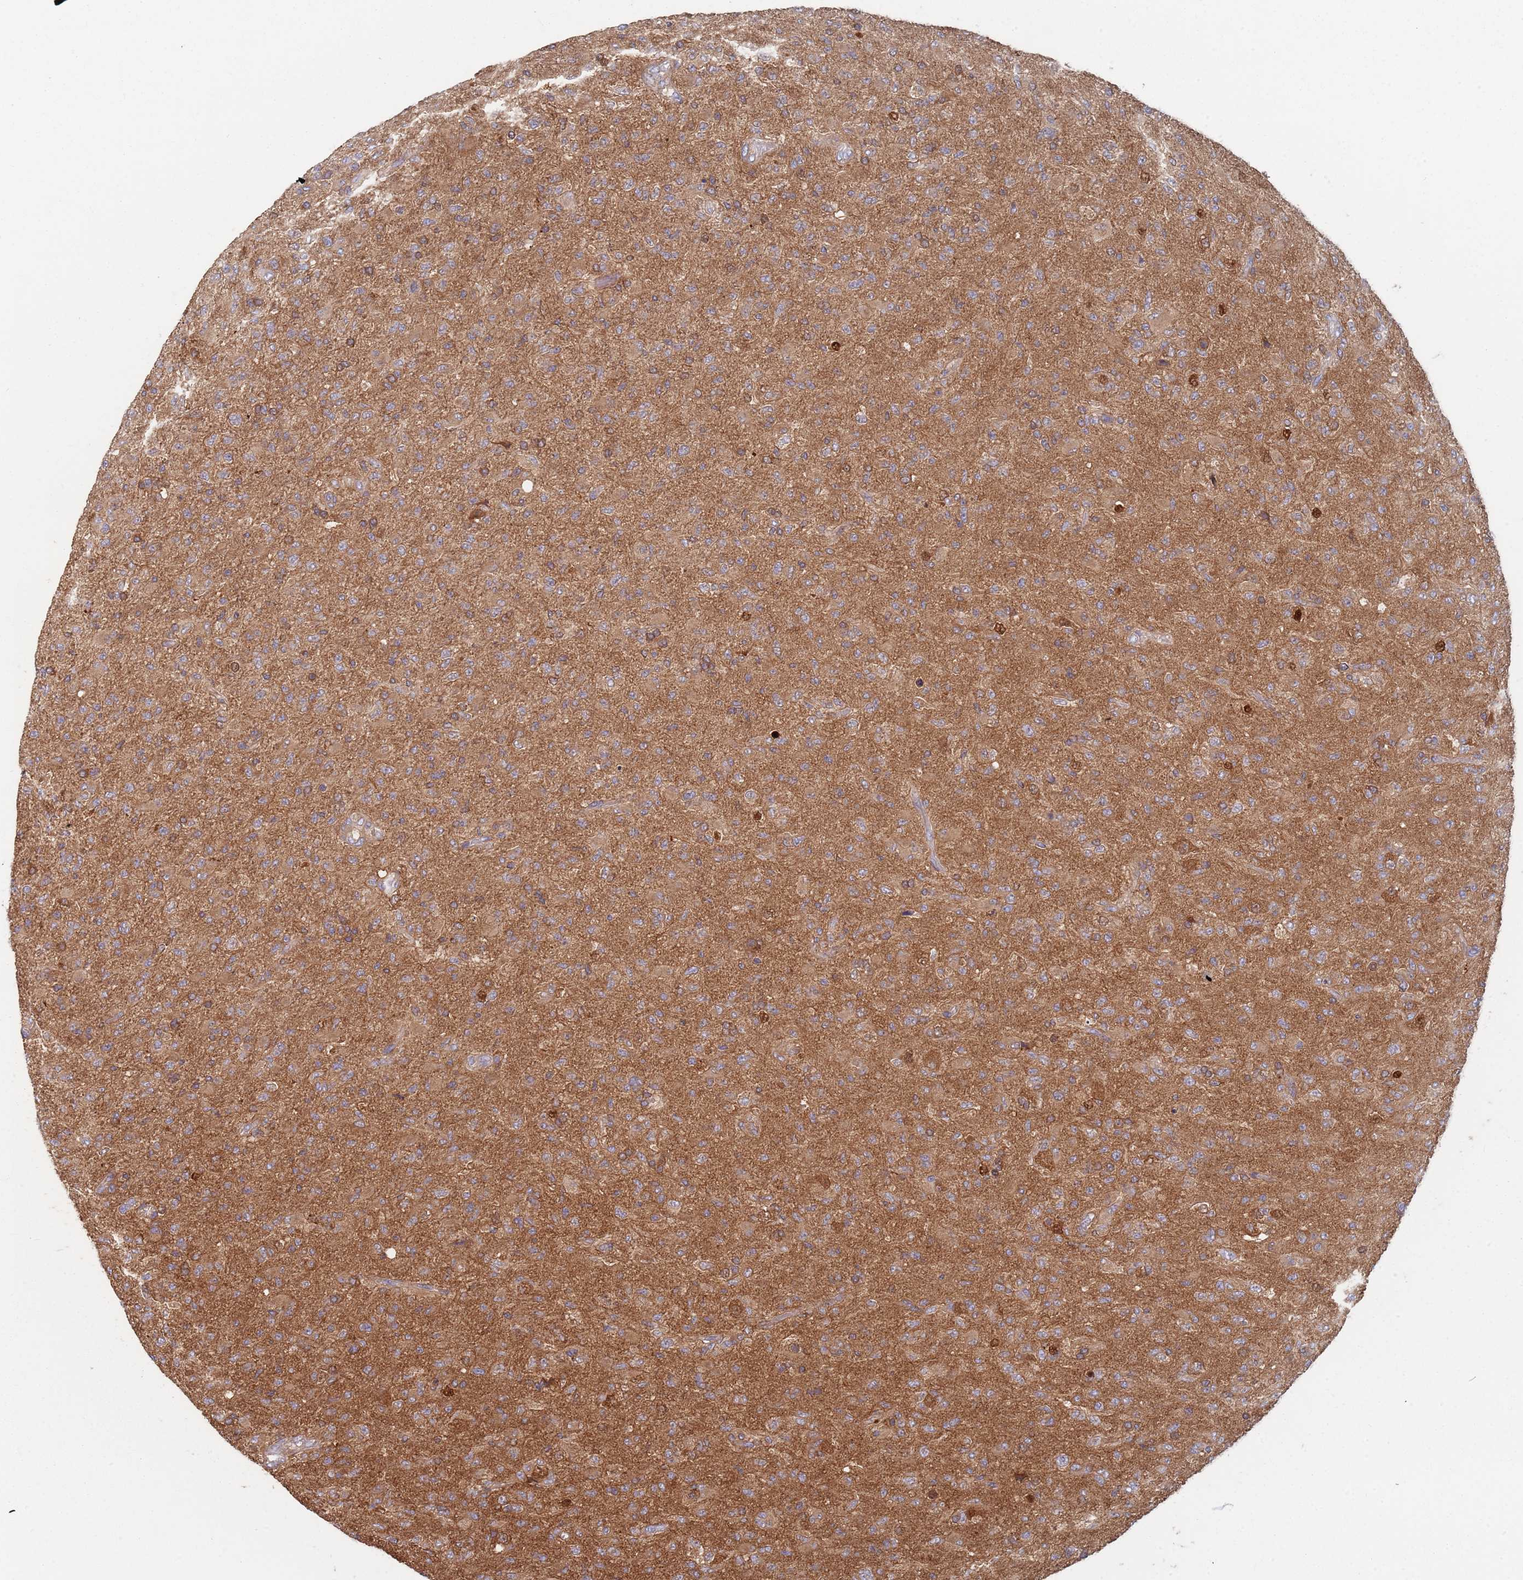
{"staining": {"intensity": "weak", "quantity": "<25%", "location": "cytoplasmic/membranous"}, "tissue": "glioma", "cell_type": "Tumor cells", "image_type": "cancer", "snomed": [{"axis": "morphology", "description": "Glioma, malignant, Low grade"}, {"axis": "topography", "description": "Brain"}], "caption": "An immunohistochemistry photomicrograph of glioma is shown. There is no staining in tumor cells of glioma. (DAB (3,3'-diaminobenzidine) immunohistochemistry (IHC) visualized using brightfield microscopy, high magnification).", "gene": "GDI2", "patient": {"sex": "male", "age": 65}}